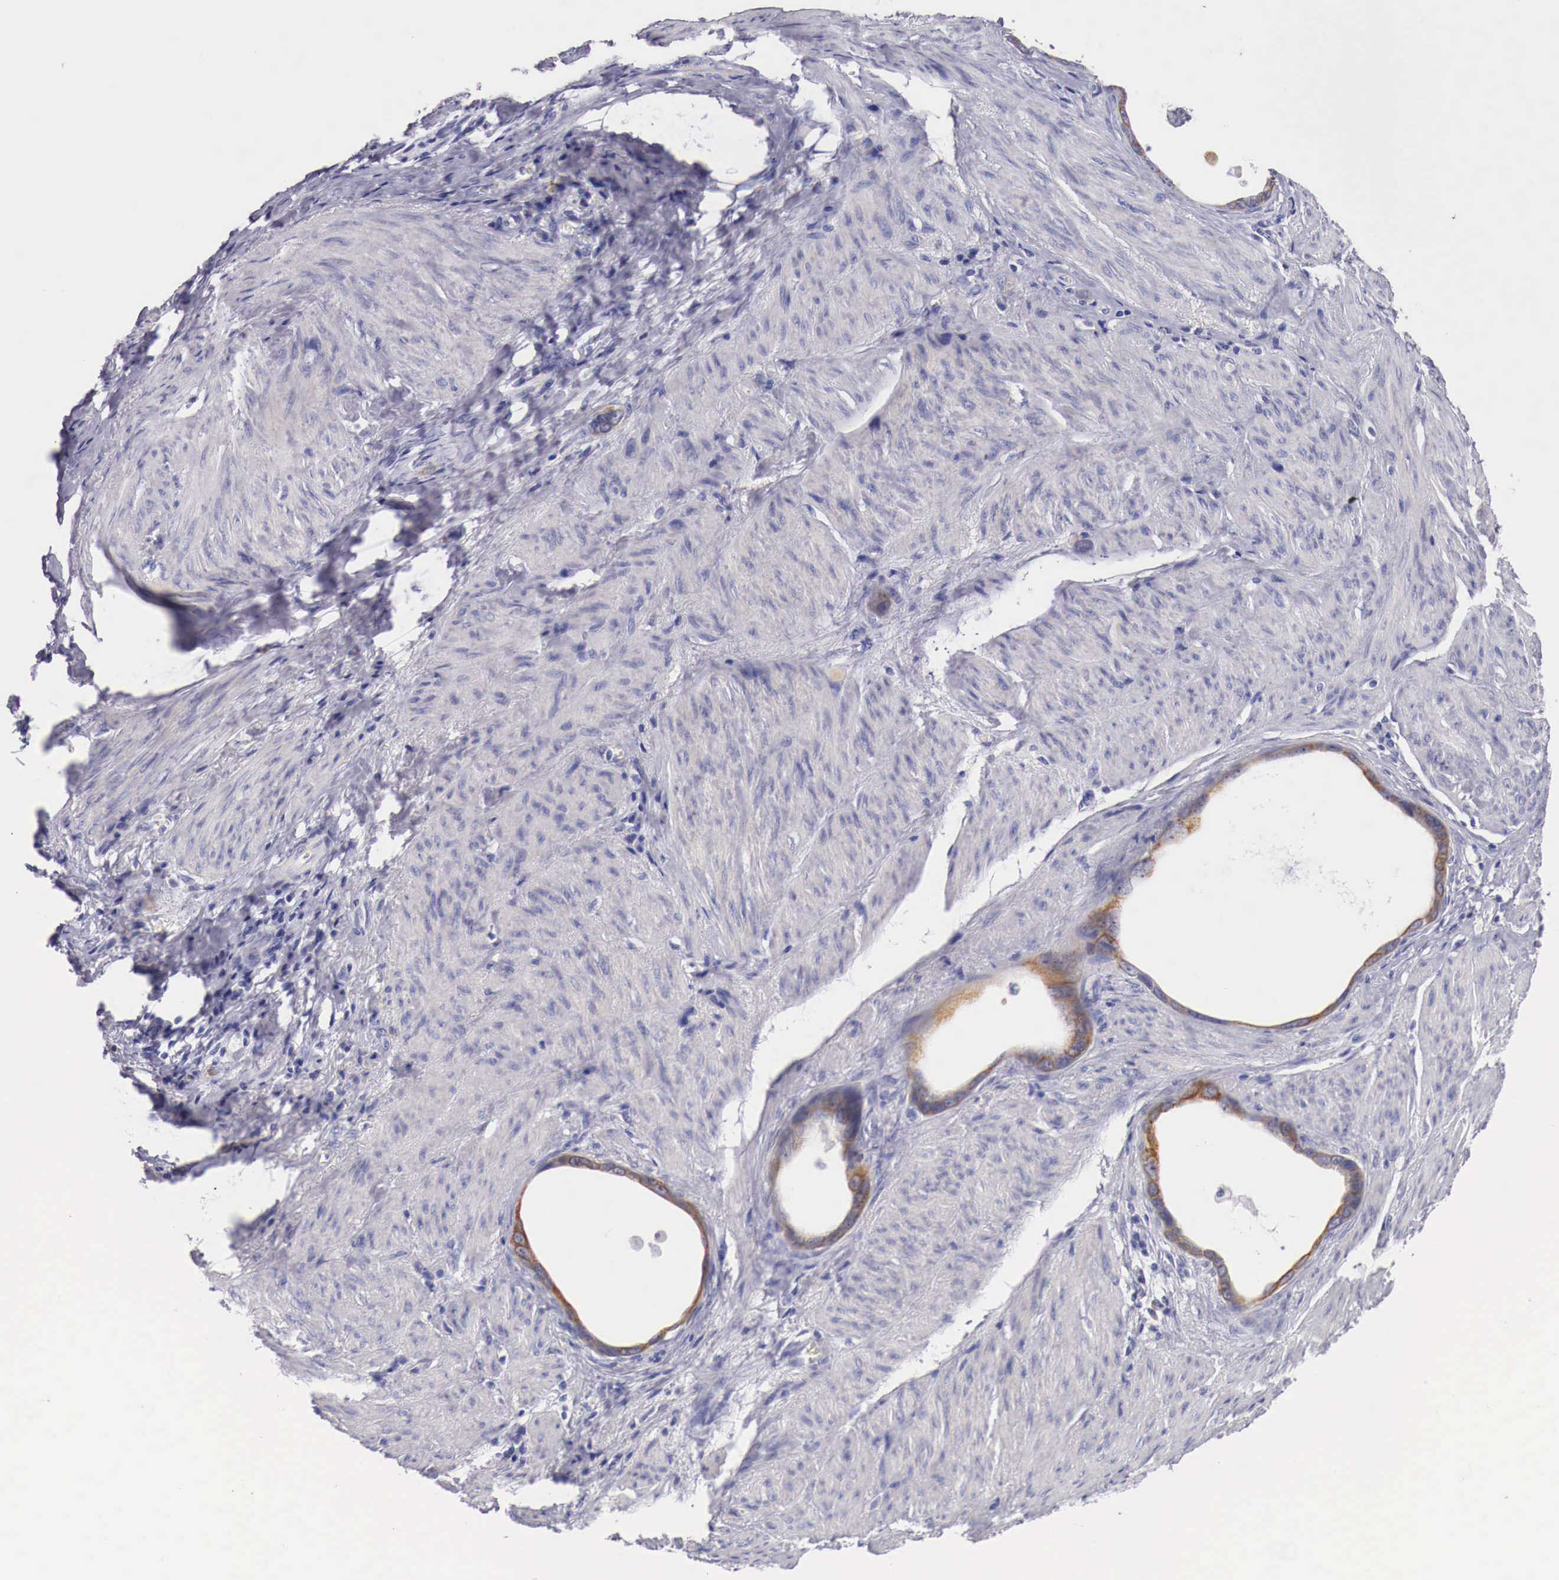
{"staining": {"intensity": "moderate", "quantity": ">75%", "location": "cytoplasmic/membranous"}, "tissue": "stomach cancer", "cell_type": "Tumor cells", "image_type": "cancer", "snomed": [{"axis": "morphology", "description": "Adenocarcinoma, NOS"}, {"axis": "topography", "description": "Stomach"}], "caption": "This image exhibits immunohistochemistry staining of stomach cancer, with medium moderate cytoplasmic/membranous positivity in about >75% of tumor cells.", "gene": "NREP", "patient": {"sex": "male", "age": 78}}